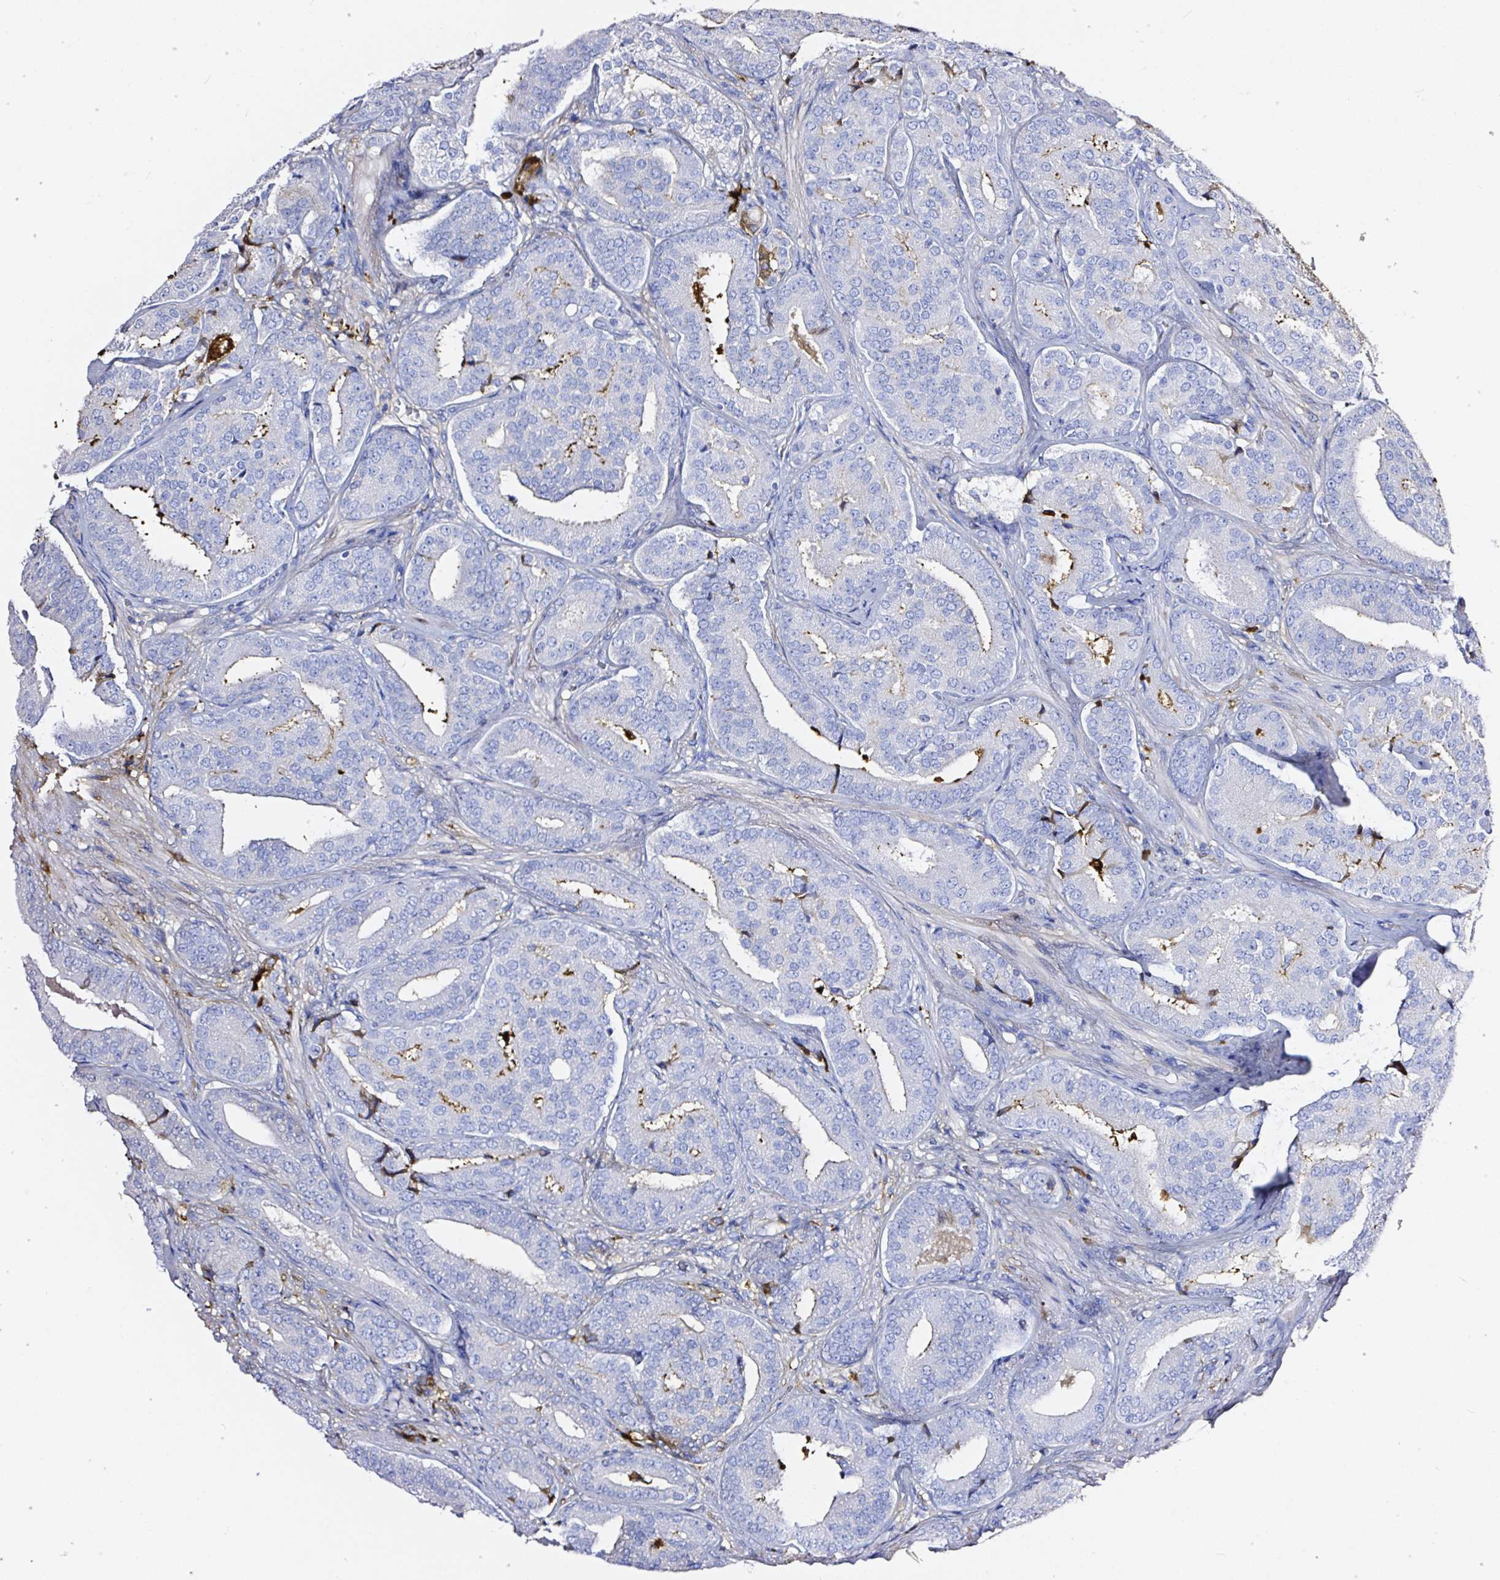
{"staining": {"intensity": "negative", "quantity": "none", "location": "none"}, "tissue": "prostate cancer", "cell_type": "Tumor cells", "image_type": "cancer", "snomed": [{"axis": "morphology", "description": "Adenocarcinoma, High grade"}, {"axis": "topography", "description": "Prostate"}], "caption": "The photomicrograph exhibits no staining of tumor cells in prostate adenocarcinoma (high-grade). (DAB (3,3'-diaminobenzidine) immunohistochemistry, high magnification).", "gene": "CLEC3B", "patient": {"sex": "male", "age": 63}}